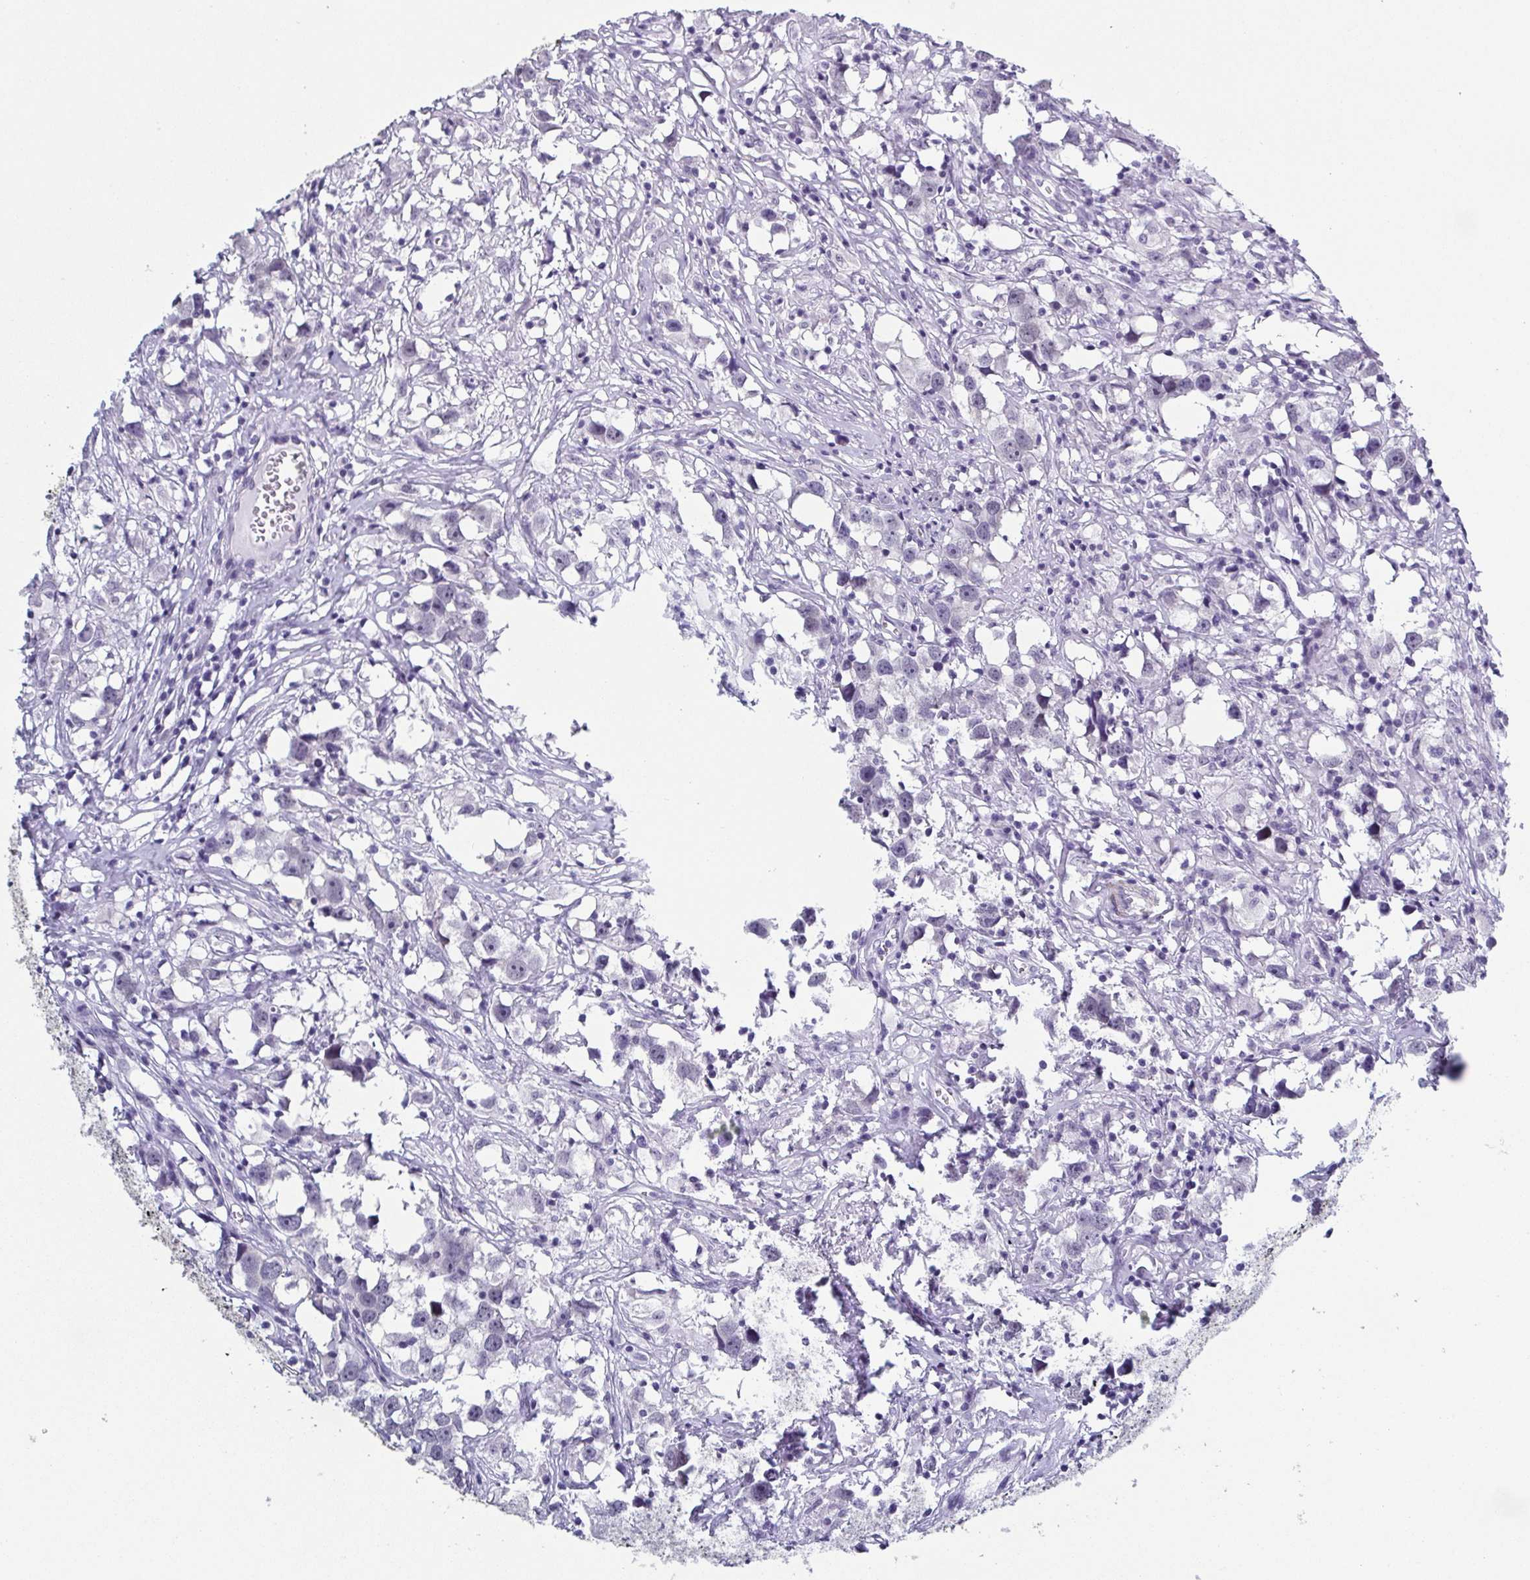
{"staining": {"intensity": "negative", "quantity": "none", "location": "none"}, "tissue": "testis cancer", "cell_type": "Tumor cells", "image_type": "cancer", "snomed": [{"axis": "morphology", "description": "Seminoma, NOS"}, {"axis": "topography", "description": "Testis"}], "caption": "This is an IHC image of testis seminoma. There is no staining in tumor cells.", "gene": "TMEM92", "patient": {"sex": "male", "age": 49}}